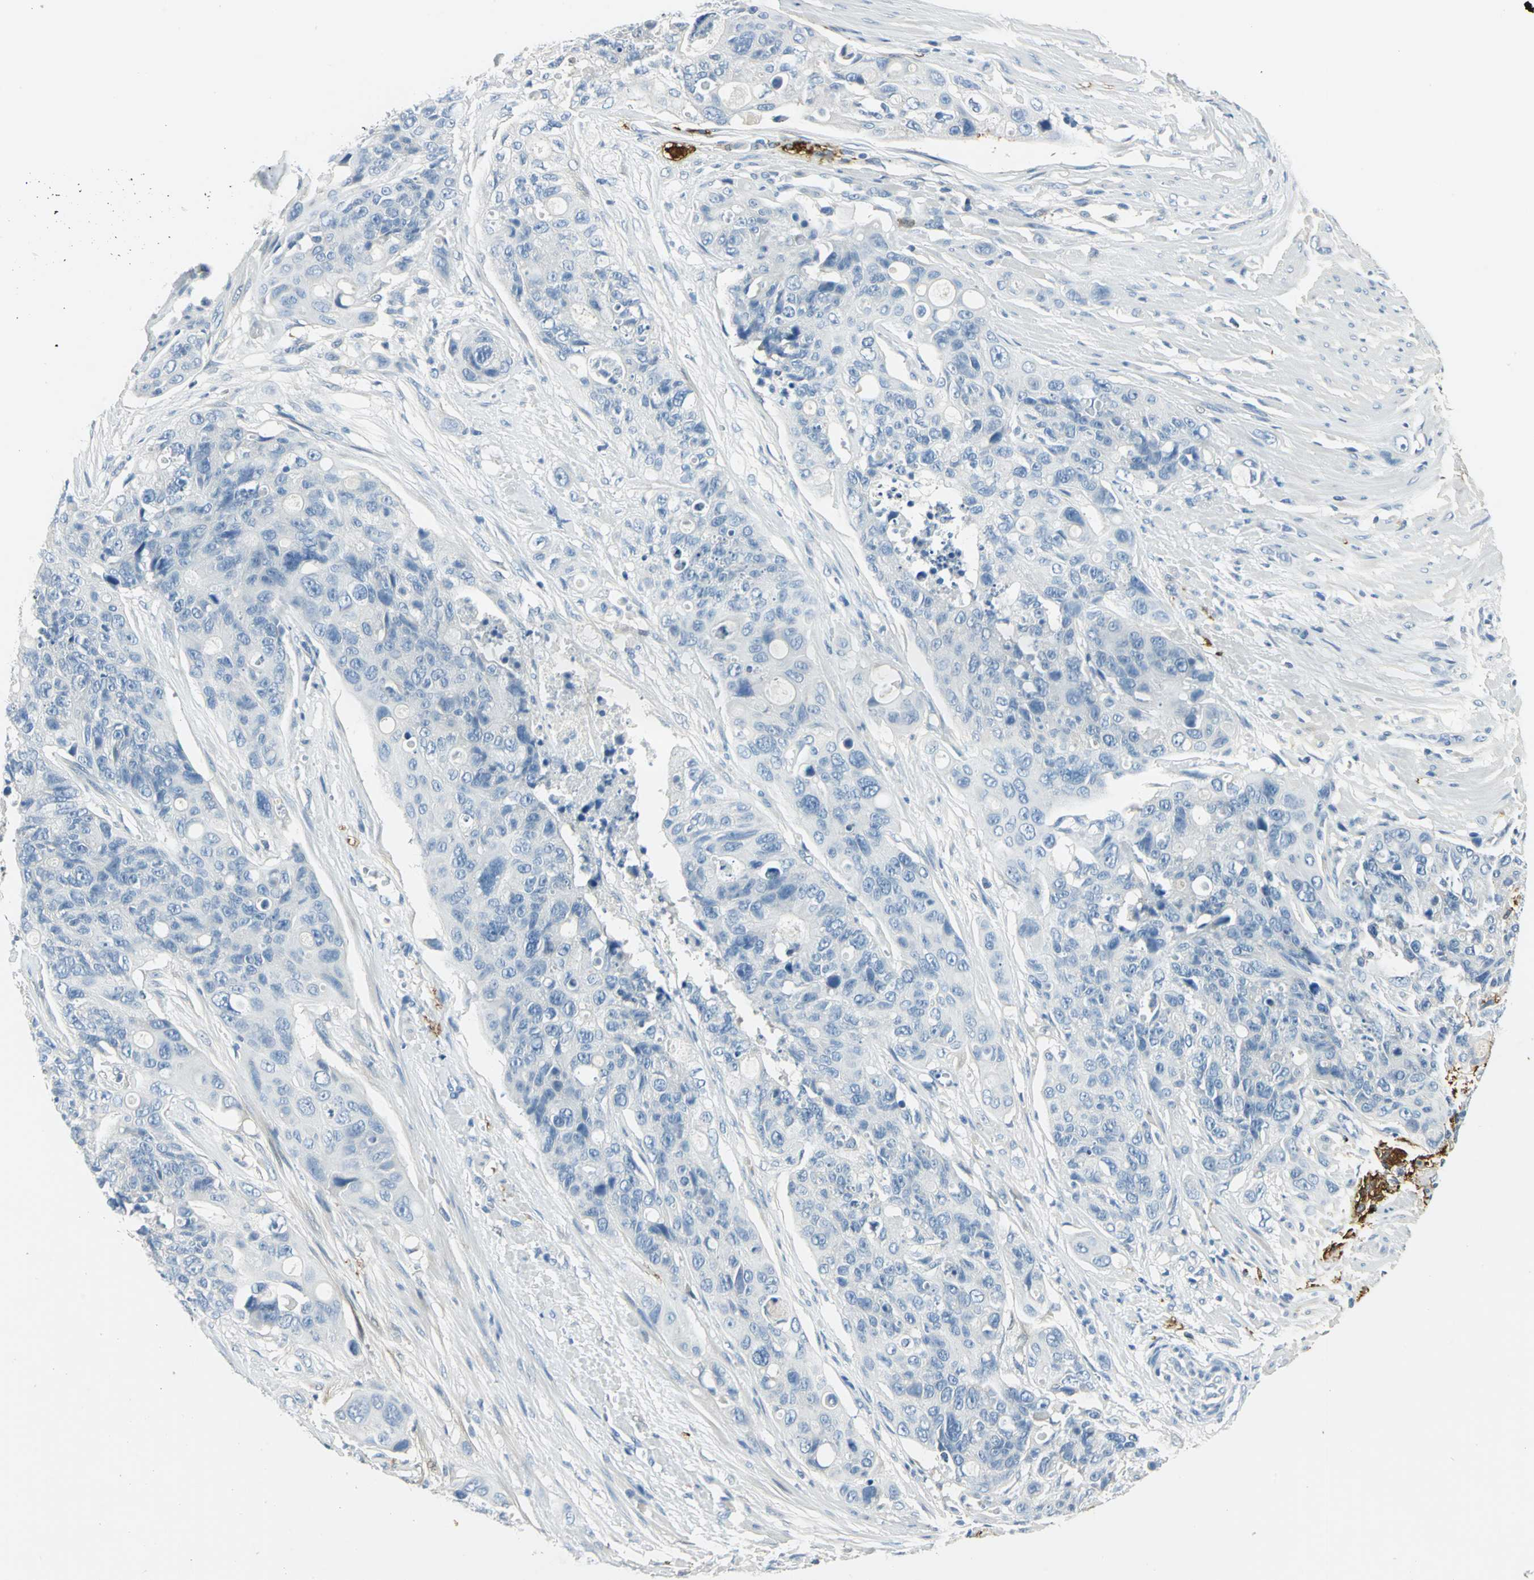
{"staining": {"intensity": "negative", "quantity": "none", "location": "none"}, "tissue": "colorectal cancer", "cell_type": "Tumor cells", "image_type": "cancer", "snomed": [{"axis": "morphology", "description": "Adenocarcinoma, NOS"}, {"axis": "topography", "description": "Colon"}], "caption": "An immunohistochemistry photomicrograph of adenocarcinoma (colorectal) is shown. There is no staining in tumor cells of adenocarcinoma (colorectal). (DAB (3,3'-diaminobenzidine) immunohistochemistry (IHC) visualized using brightfield microscopy, high magnification).", "gene": "UCHL1", "patient": {"sex": "female", "age": 57}}